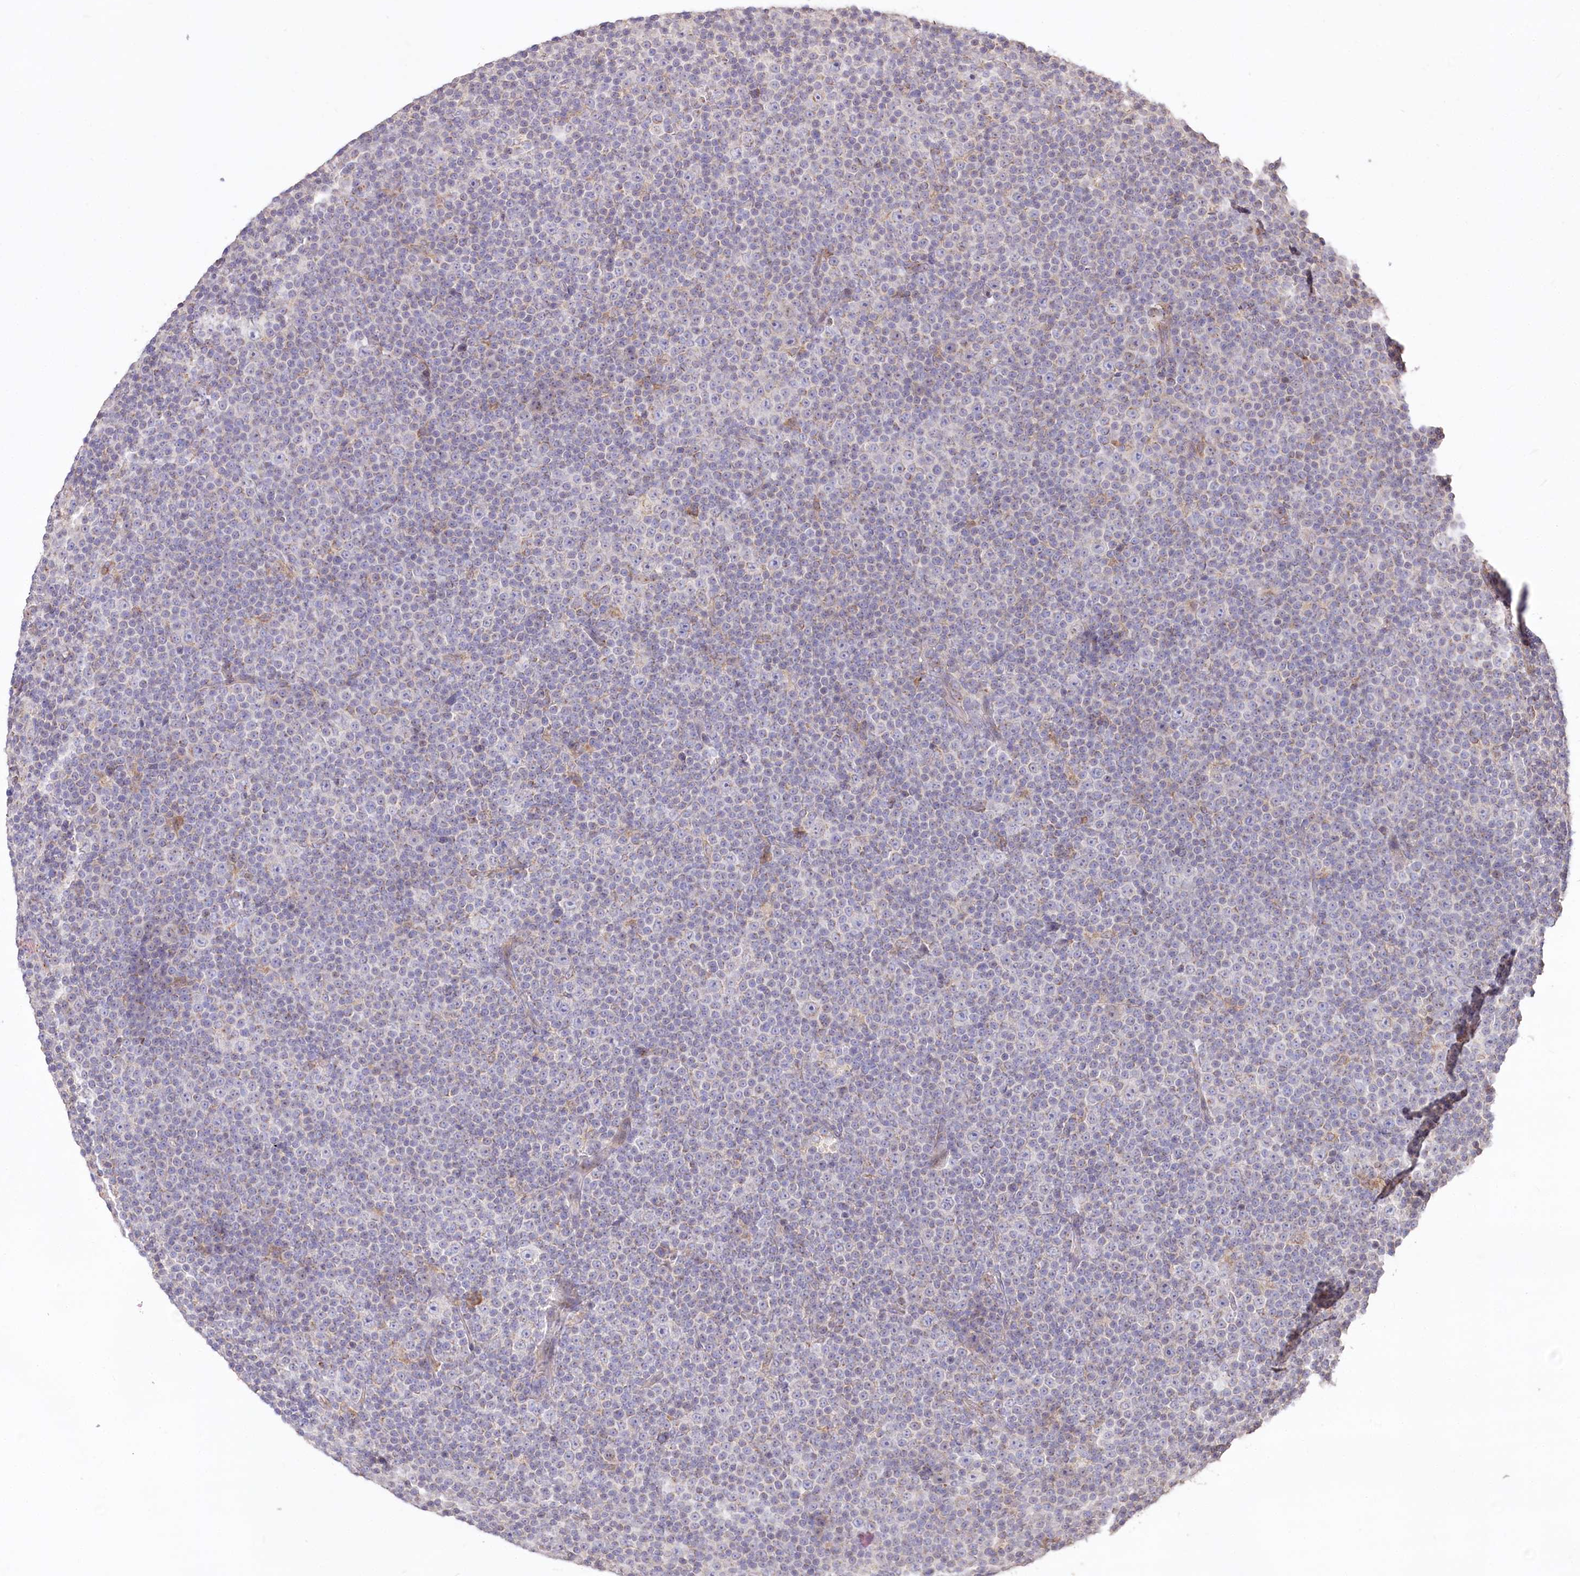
{"staining": {"intensity": "negative", "quantity": "none", "location": "none"}, "tissue": "lymphoma", "cell_type": "Tumor cells", "image_type": "cancer", "snomed": [{"axis": "morphology", "description": "Malignant lymphoma, non-Hodgkin's type, Low grade"}, {"axis": "topography", "description": "Lymph node"}], "caption": "Micrograph shows no significant protein positivity in tumor cells of low-grade malignant lymphoma, non-Hodgkin's type. (IHC, brightfield microscopy, high magnification).", "gene": "STT3B", "patient": {"sex": "female", "age": 67}}